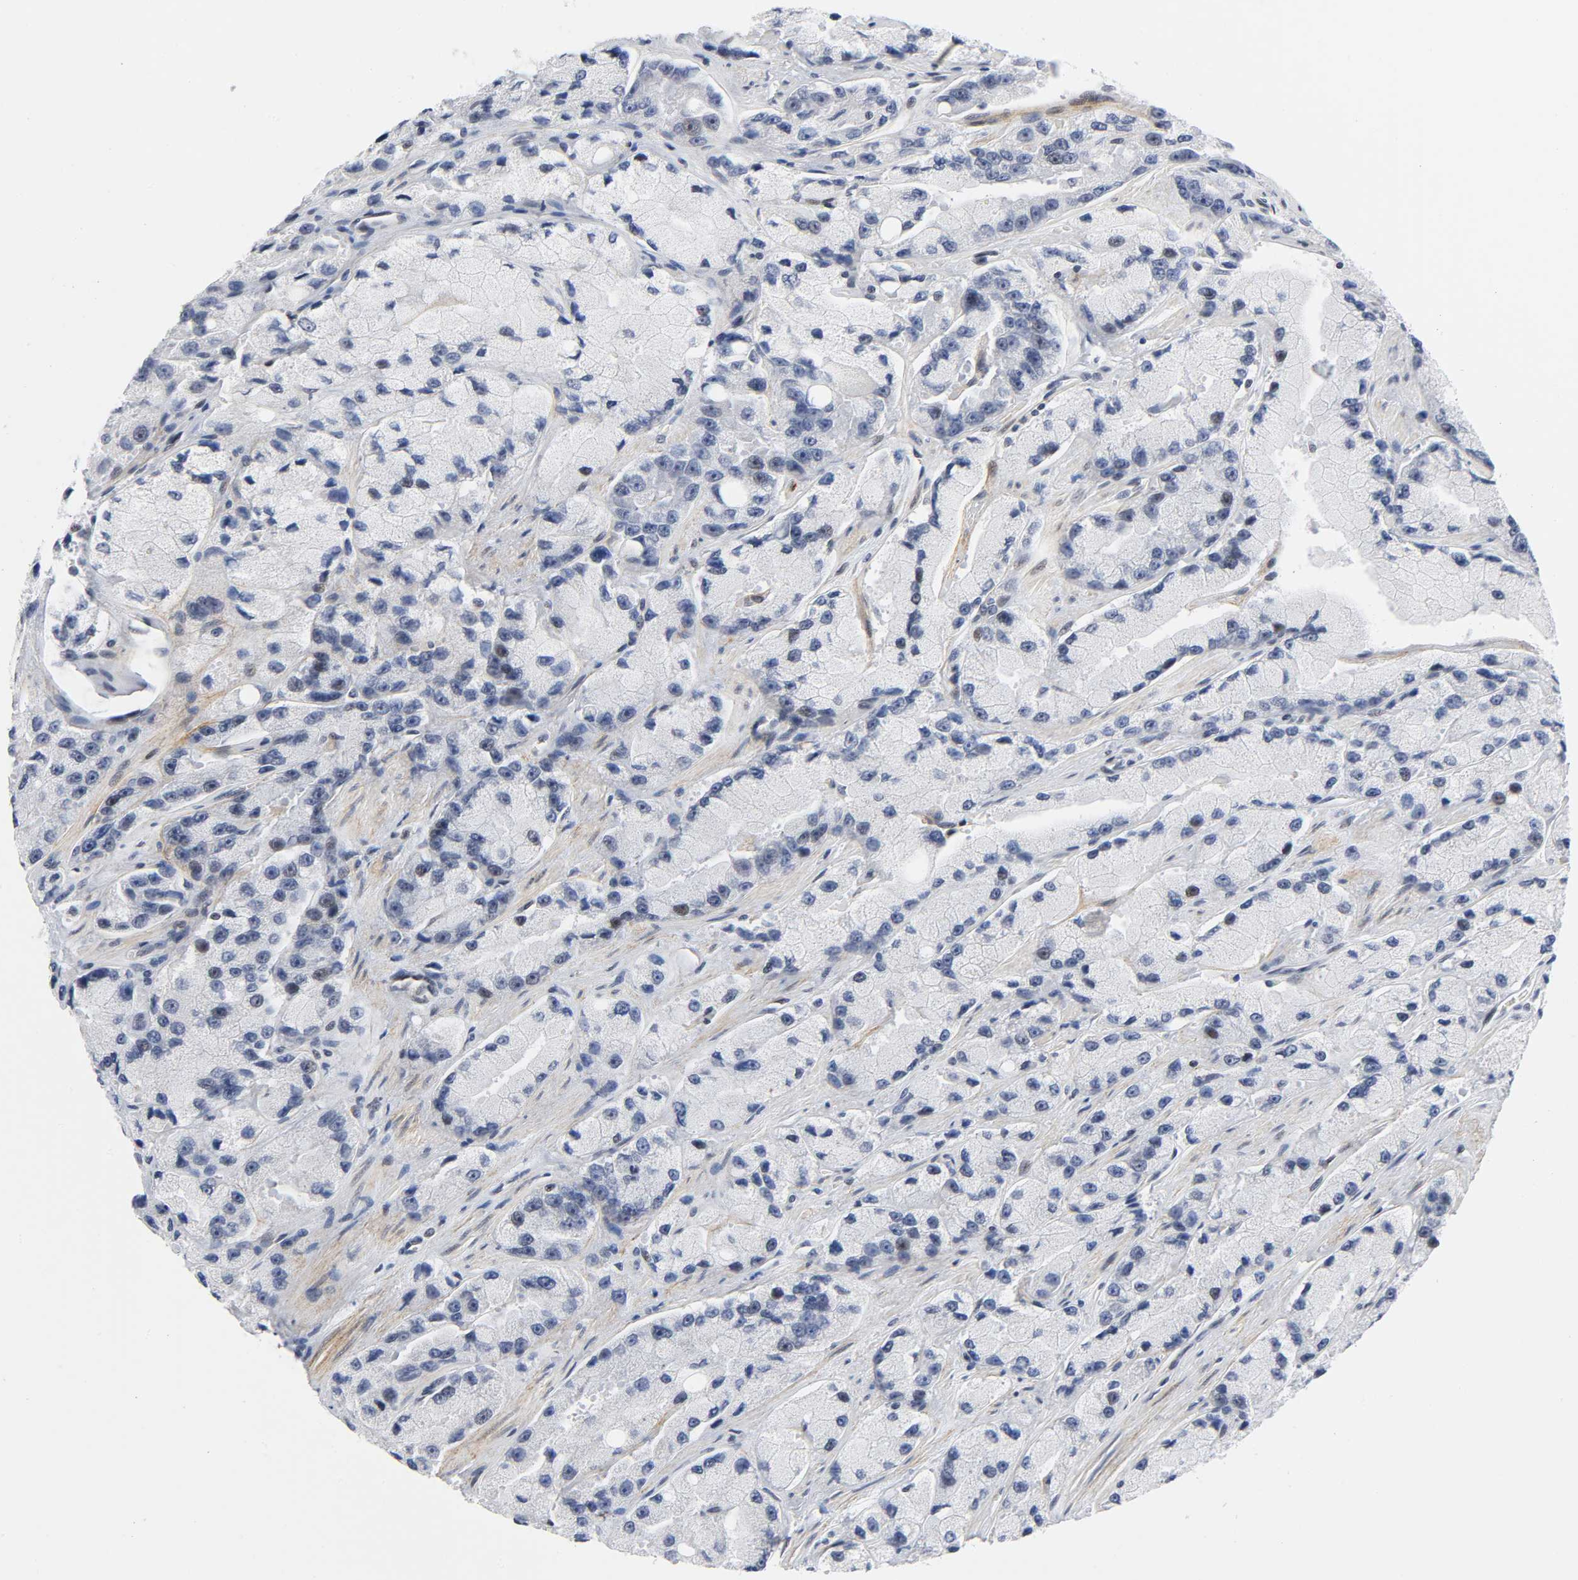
{"staining": {"intensity": "negative", "quantity": "none", "location": "none"}, "tissue": "prostate cancer", "cell_type": "Tumor cells", "image_type": "cancer", "snomed": [{"axis": "morphology", "description": "Adenocarcinoma, High grade"}, {"axis": "topography", "description": "Prostate"}], "caption": "This is a histopathology image of immunohistochemistry staining of prostate high-grade adenocarcinoma, which shows no staining in tumor cells. (DAB (3,3'-diaminobenzidine) immunohistochemistry (IHC) with hematoxylin counter stain).", "gene": "DIDO1", "patient": {"sex": "male", "age": 58}}